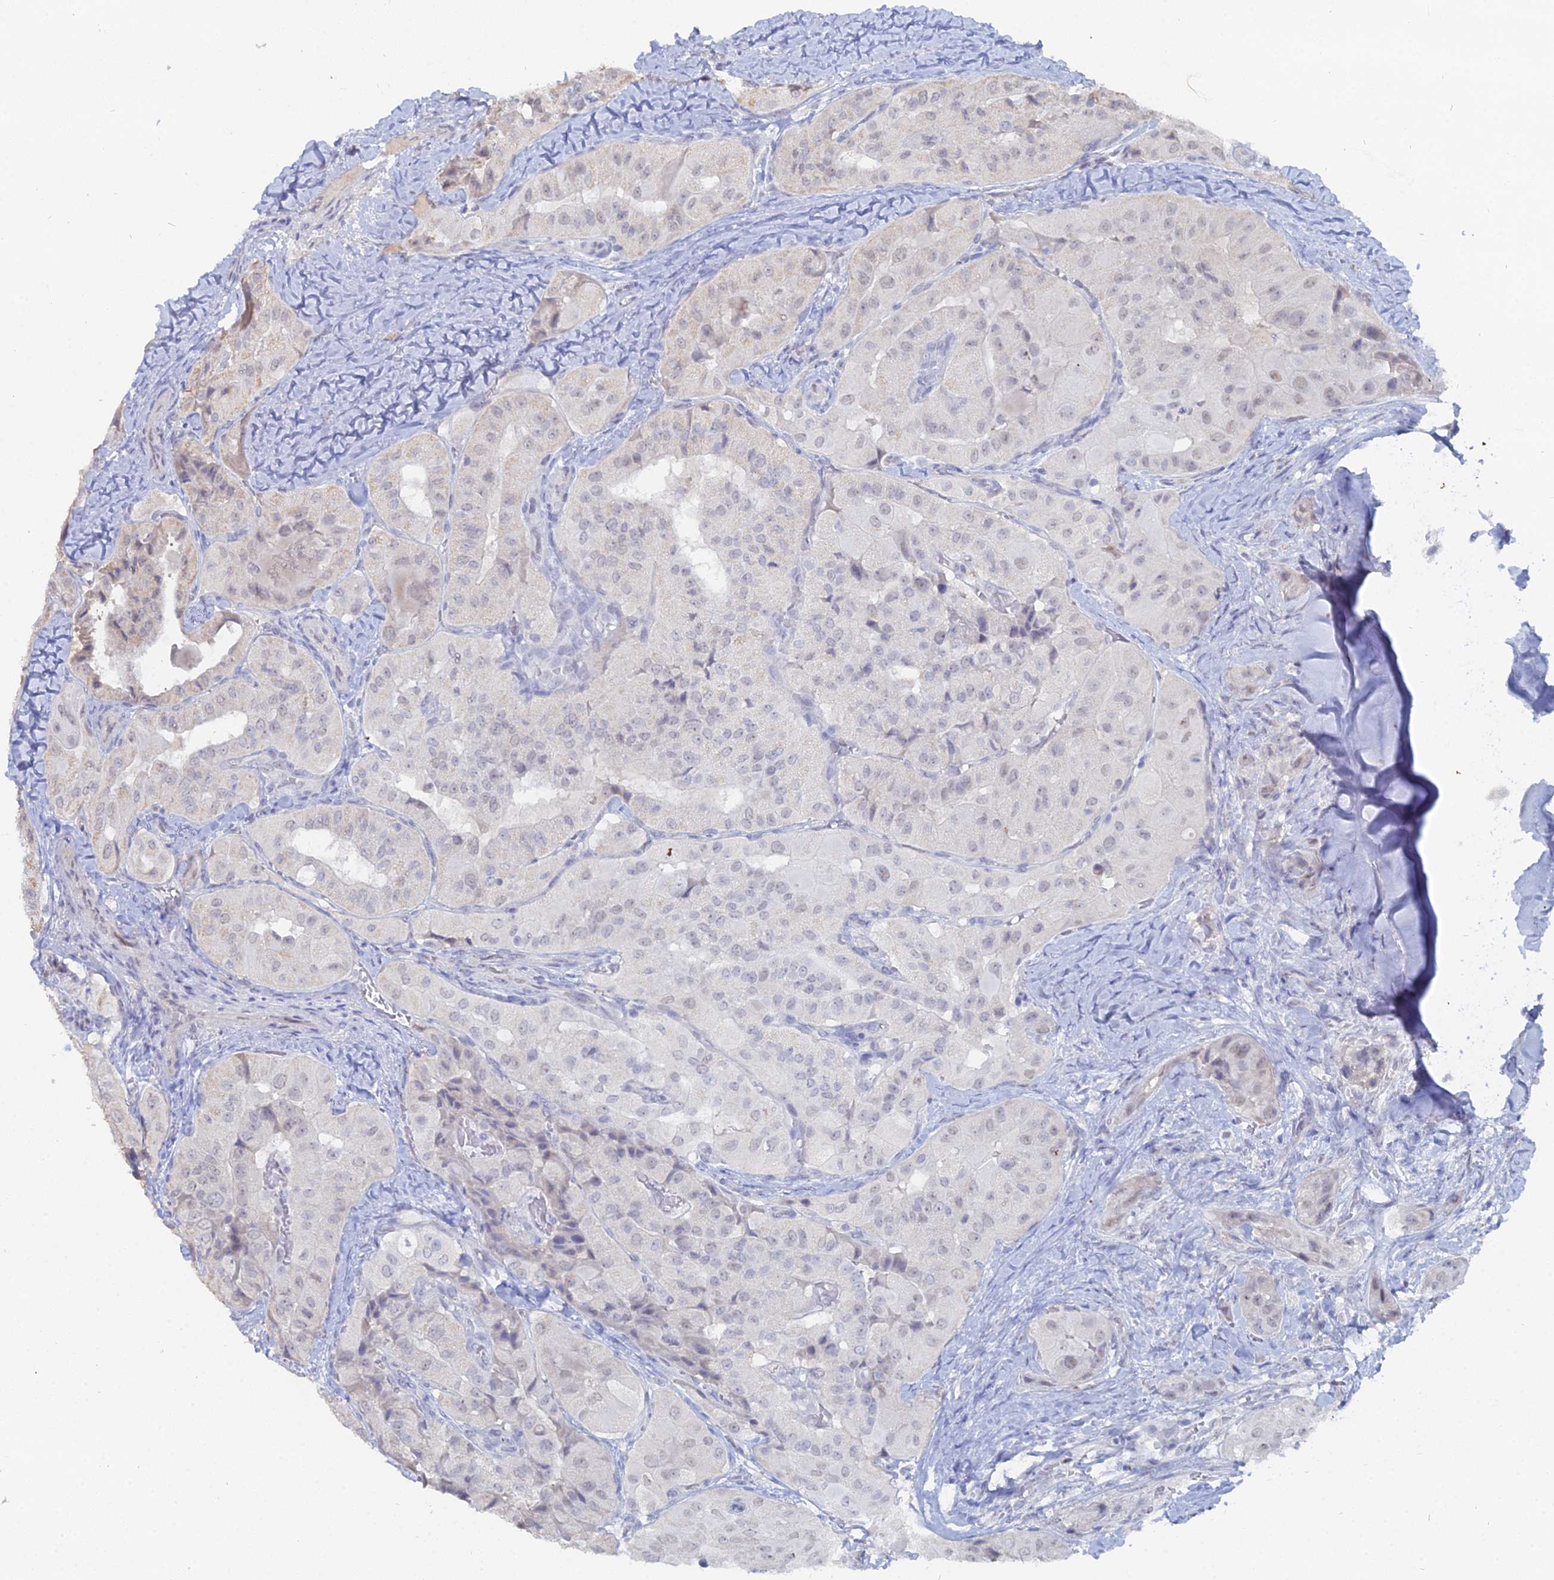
{"staining": {"intensity": "negative", "quantity": "none", "location": "none"}, "tissue": "thyroid cancer", "cell_type": "Tumor cells", "image_type": "cancer", "snomed": [{"axis": "morphology", "description": "Normal tissue, NOS"}, {"axis": "morphology", "description": "Papillary adenocarcinoma, NOS"}, {"axis": "topography", "description": "Thyroid gland"}], "caption": "The IHC micrograph has no significant expression in tumor cells of papillary adenocarcinoma (thyroid) tissue.", "gene": "THAP4", "patient": {"sex": "female", "age": 59}}